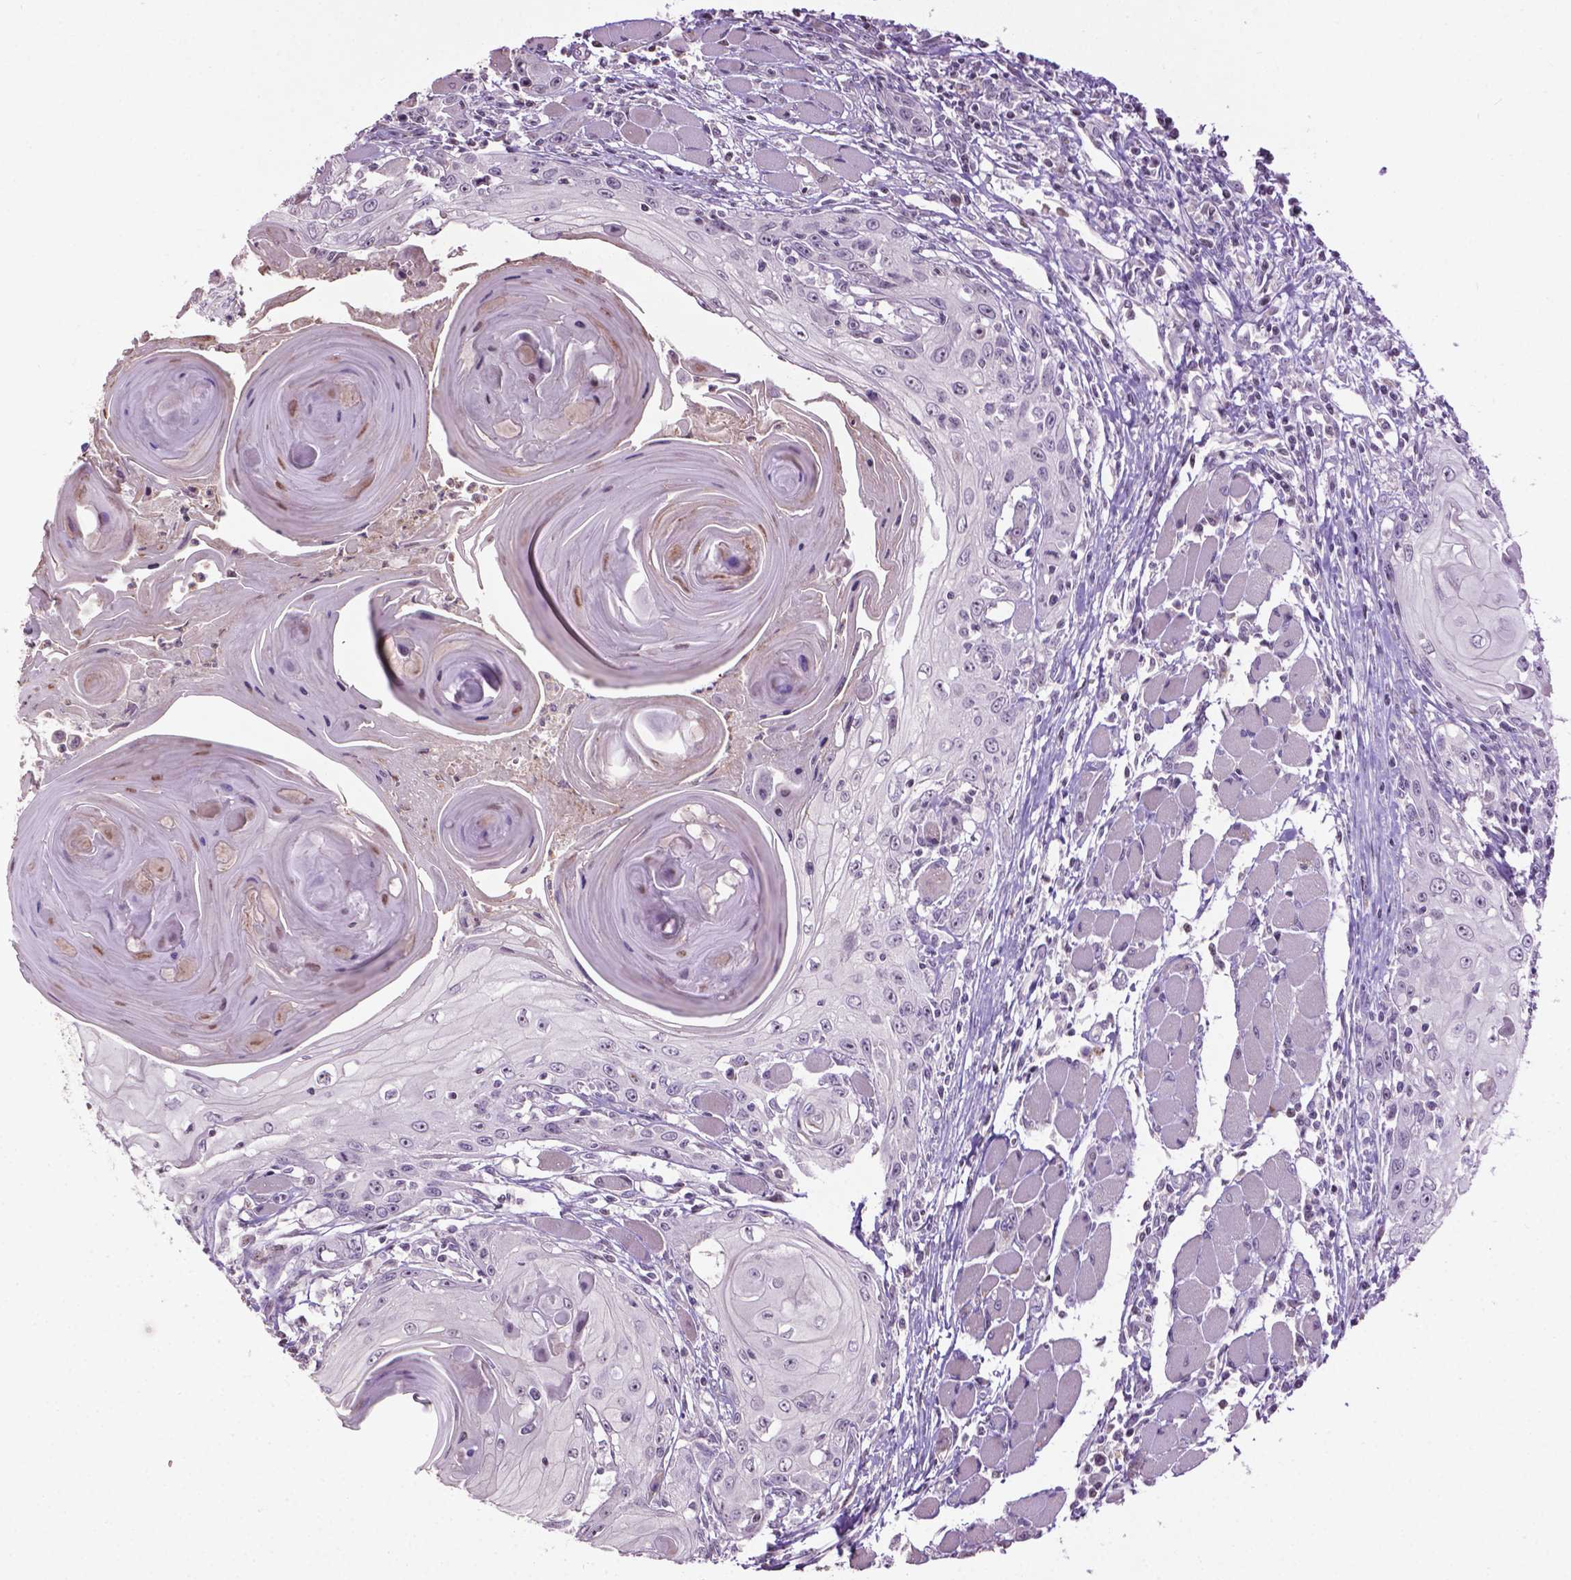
{"staining": {"intensity": "negative", "quantity": "none", "location": "none"}, "tissue": "head and neck cancer", "cell_type": "Tumor cells", "image_type": "cancer", "snomed": [{"axis": "morphology", "description": "Squamous cell carcinoma, NOS"}, {"axis": "topography", "description": "Head-Neck"}], "caption": "Tumor cells show no significant protein staining in head and neck squamous cell carcinoma.", "gene": "NTNG2", "patient": {"sex": "female", "age": 80}}